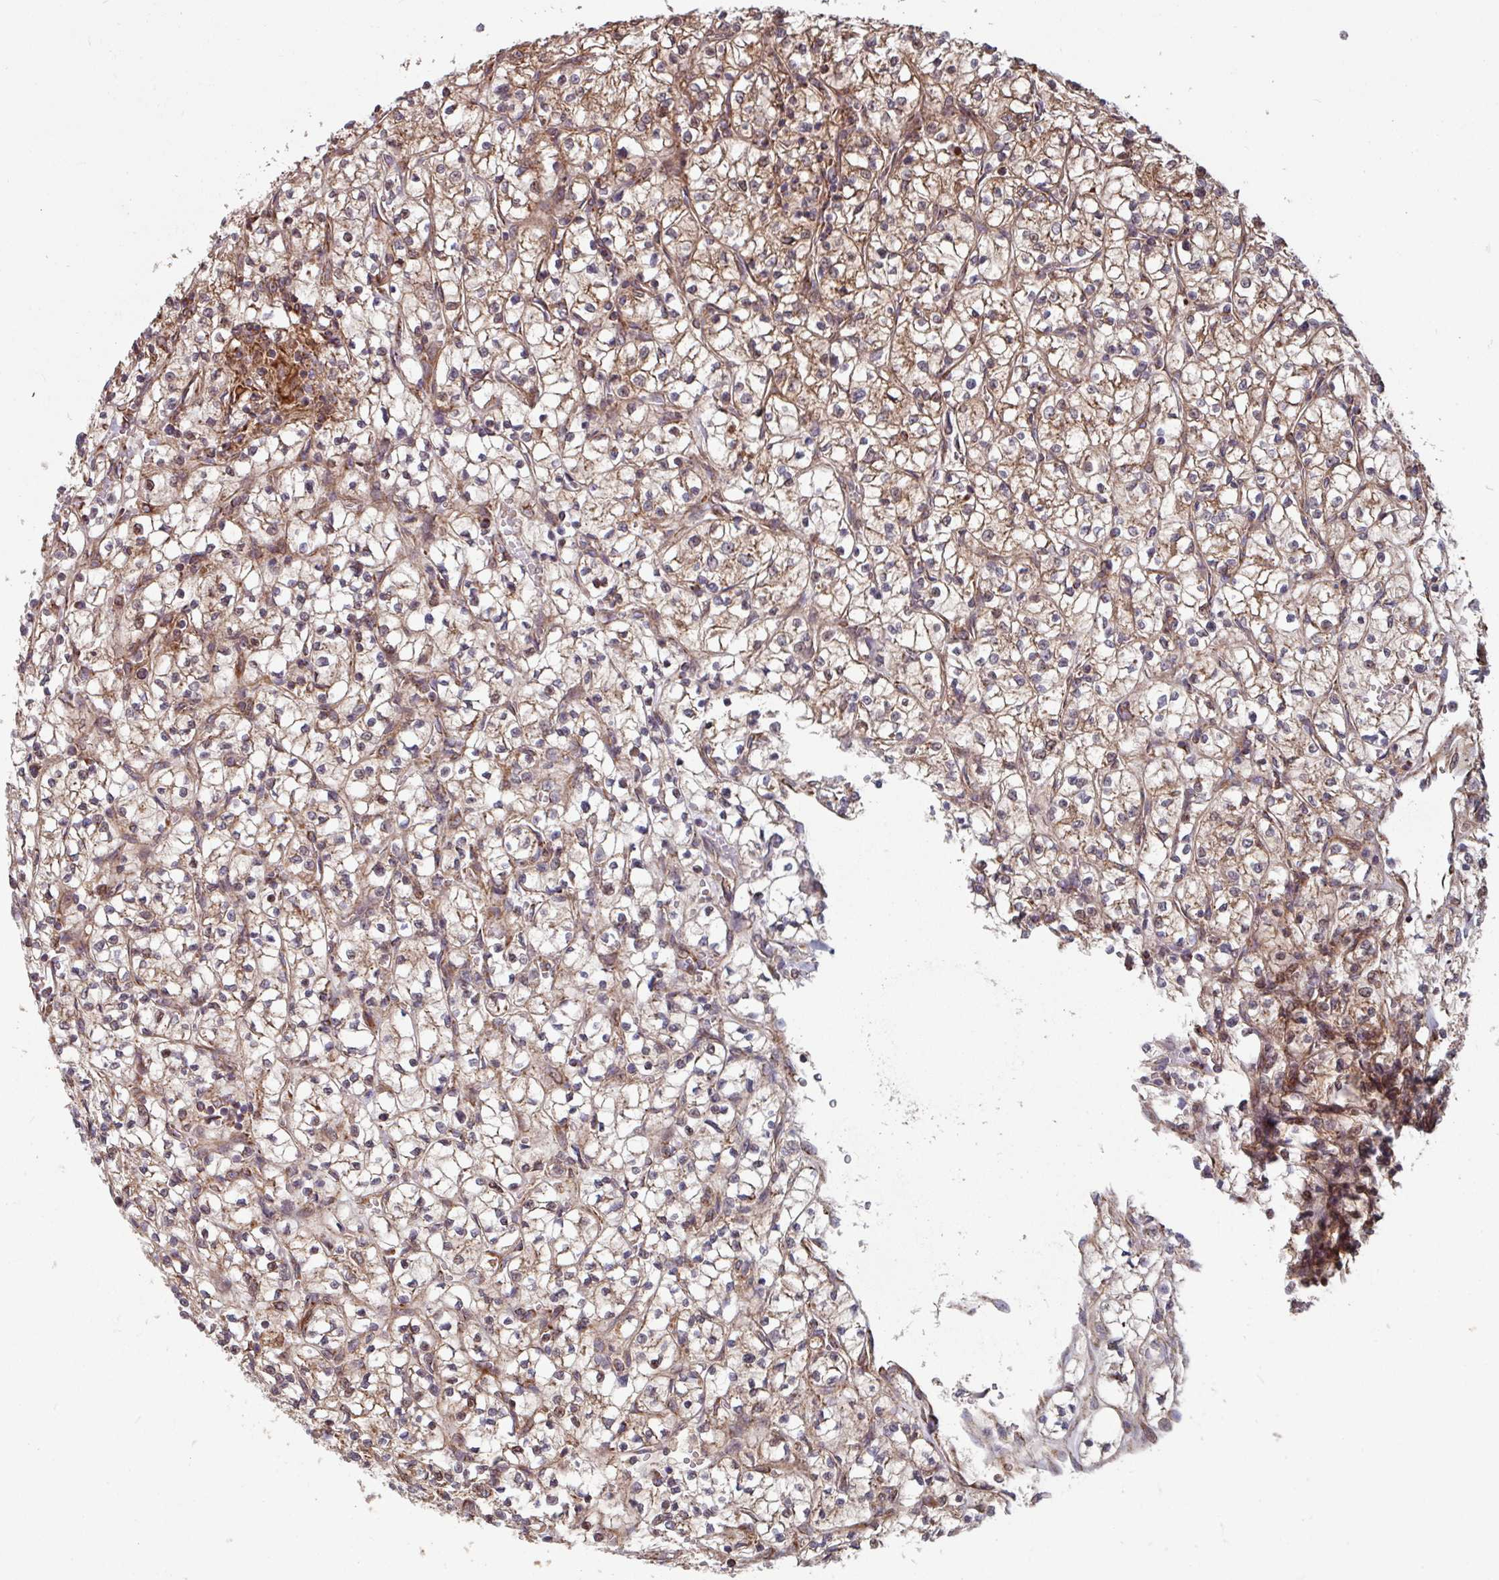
{"staining": {"intensity": "moderate", "quantity": ">75%", "location": "cytoplasmic/membranous"}, "tissue": "renal cancer", "cell_type": "Tumor cells", "image_type": "cancer", "snomed": [{"axis": "morphology", "description": "Adenocarcinoma, NOS"}, {"axis": "topography", "description": "Kidney"}], "caption": "Protein staining of renal cancer (adenocarcinoma) tissue reveals moderate cytoplasmic/membranous expression in approximately >75% of tumor cells. (Brightfield microscopy of DAB IHC at high magnification).", "gene": "COX7C", "patient": {"sex": "female", "age": 64}}